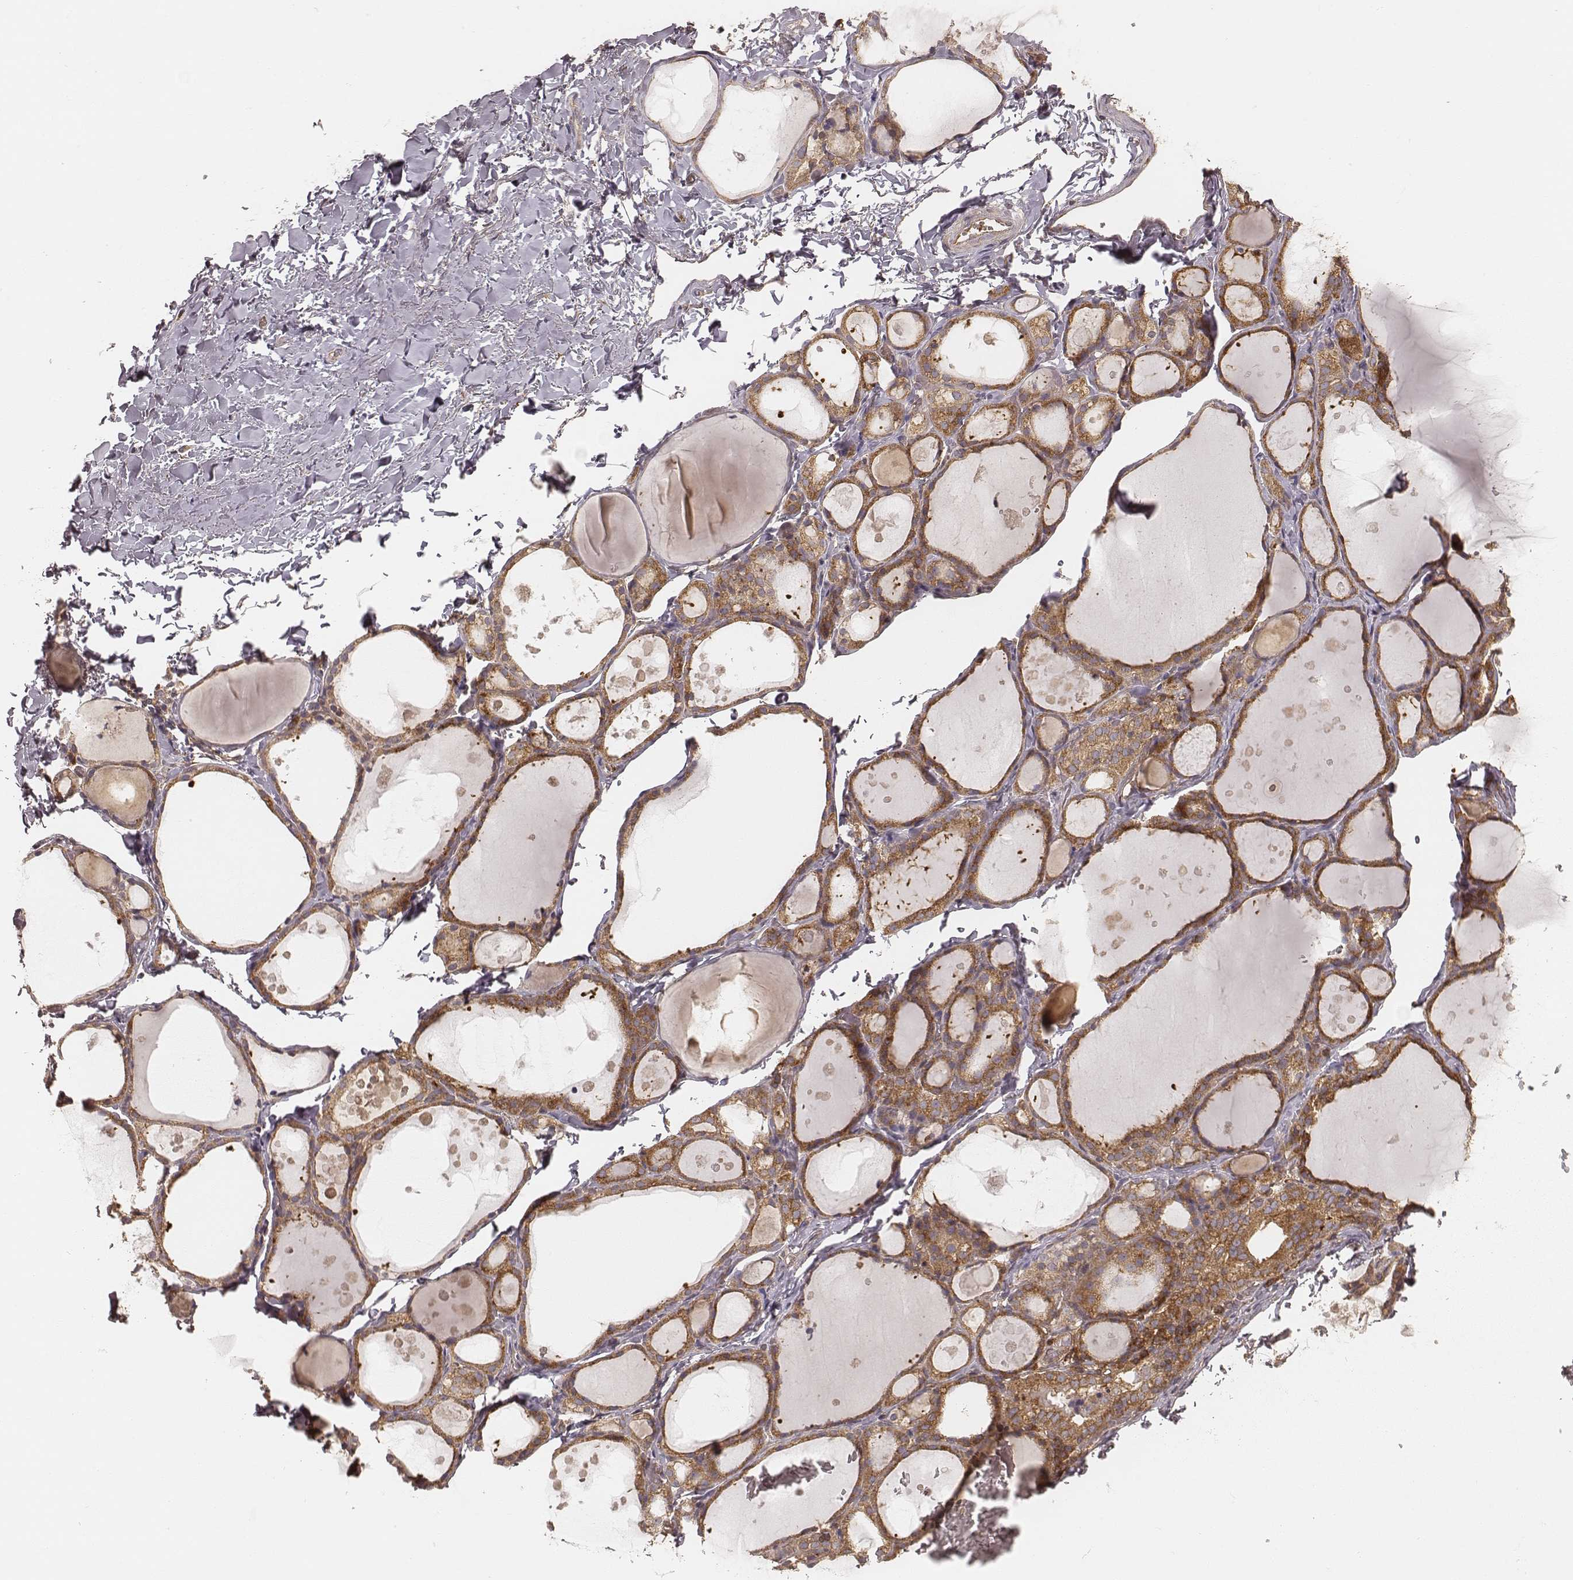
{"staining": {"intensity": "moderate", "quantity": ">75%", "location": "cytoplasmic/membranous"}, "tissue": "thyroid gland", "cell_type": "Glandular cells", "image_type": "normal", "snomed": [{"axis": "morphology", "description": "Normal tissue, NOS"}, {"axis": "topography", "description": "Thyroid gland"}], "caption": "Moderate cytoplasmic/membranous expression is seen in approximately >75% of glandular cells in normal thyroid gland.", "gene": "CARS1", "patient": {"sex": "male", "age": 68}}